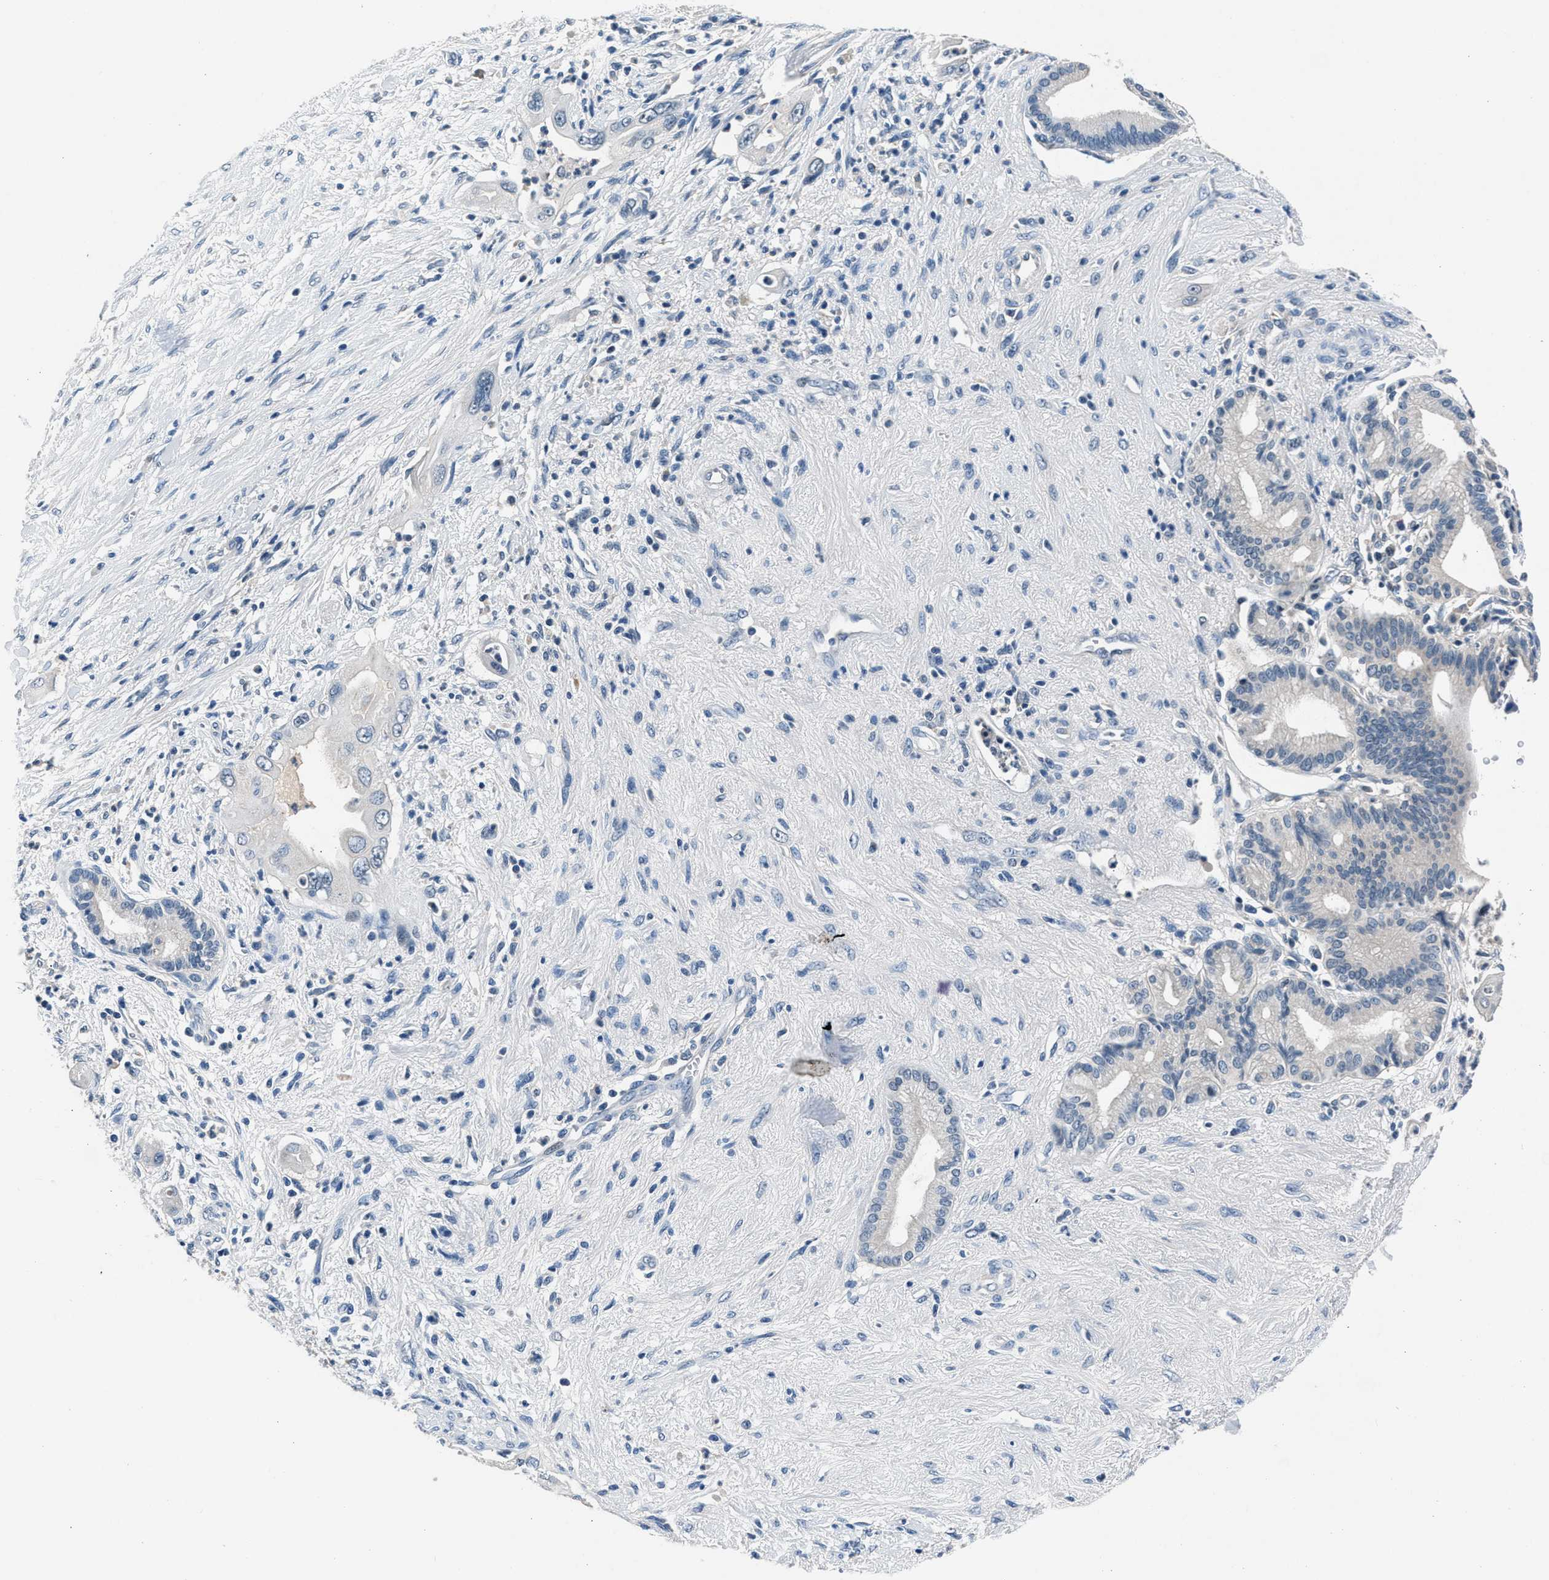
{"staining": {"intensity": "negative", "quantity": "none", "location": "none"}, "tissue": "pancreatic cancer", "cell_type": "Tumor cells", "image_type": "cancer", "snomed": [{"axis": "morphology", "description": "Adenocarcinoma, NOS"}, {"axis": "topography", "description": "Pancreas"}], "caption": "Immunohistochemistry (IHC) of human pancreatic cancer (adenocarcinoma) reveals no staining in tumor cells.", "gene": "DENND6B", "patient": {"sex": "male", "age": 59}}